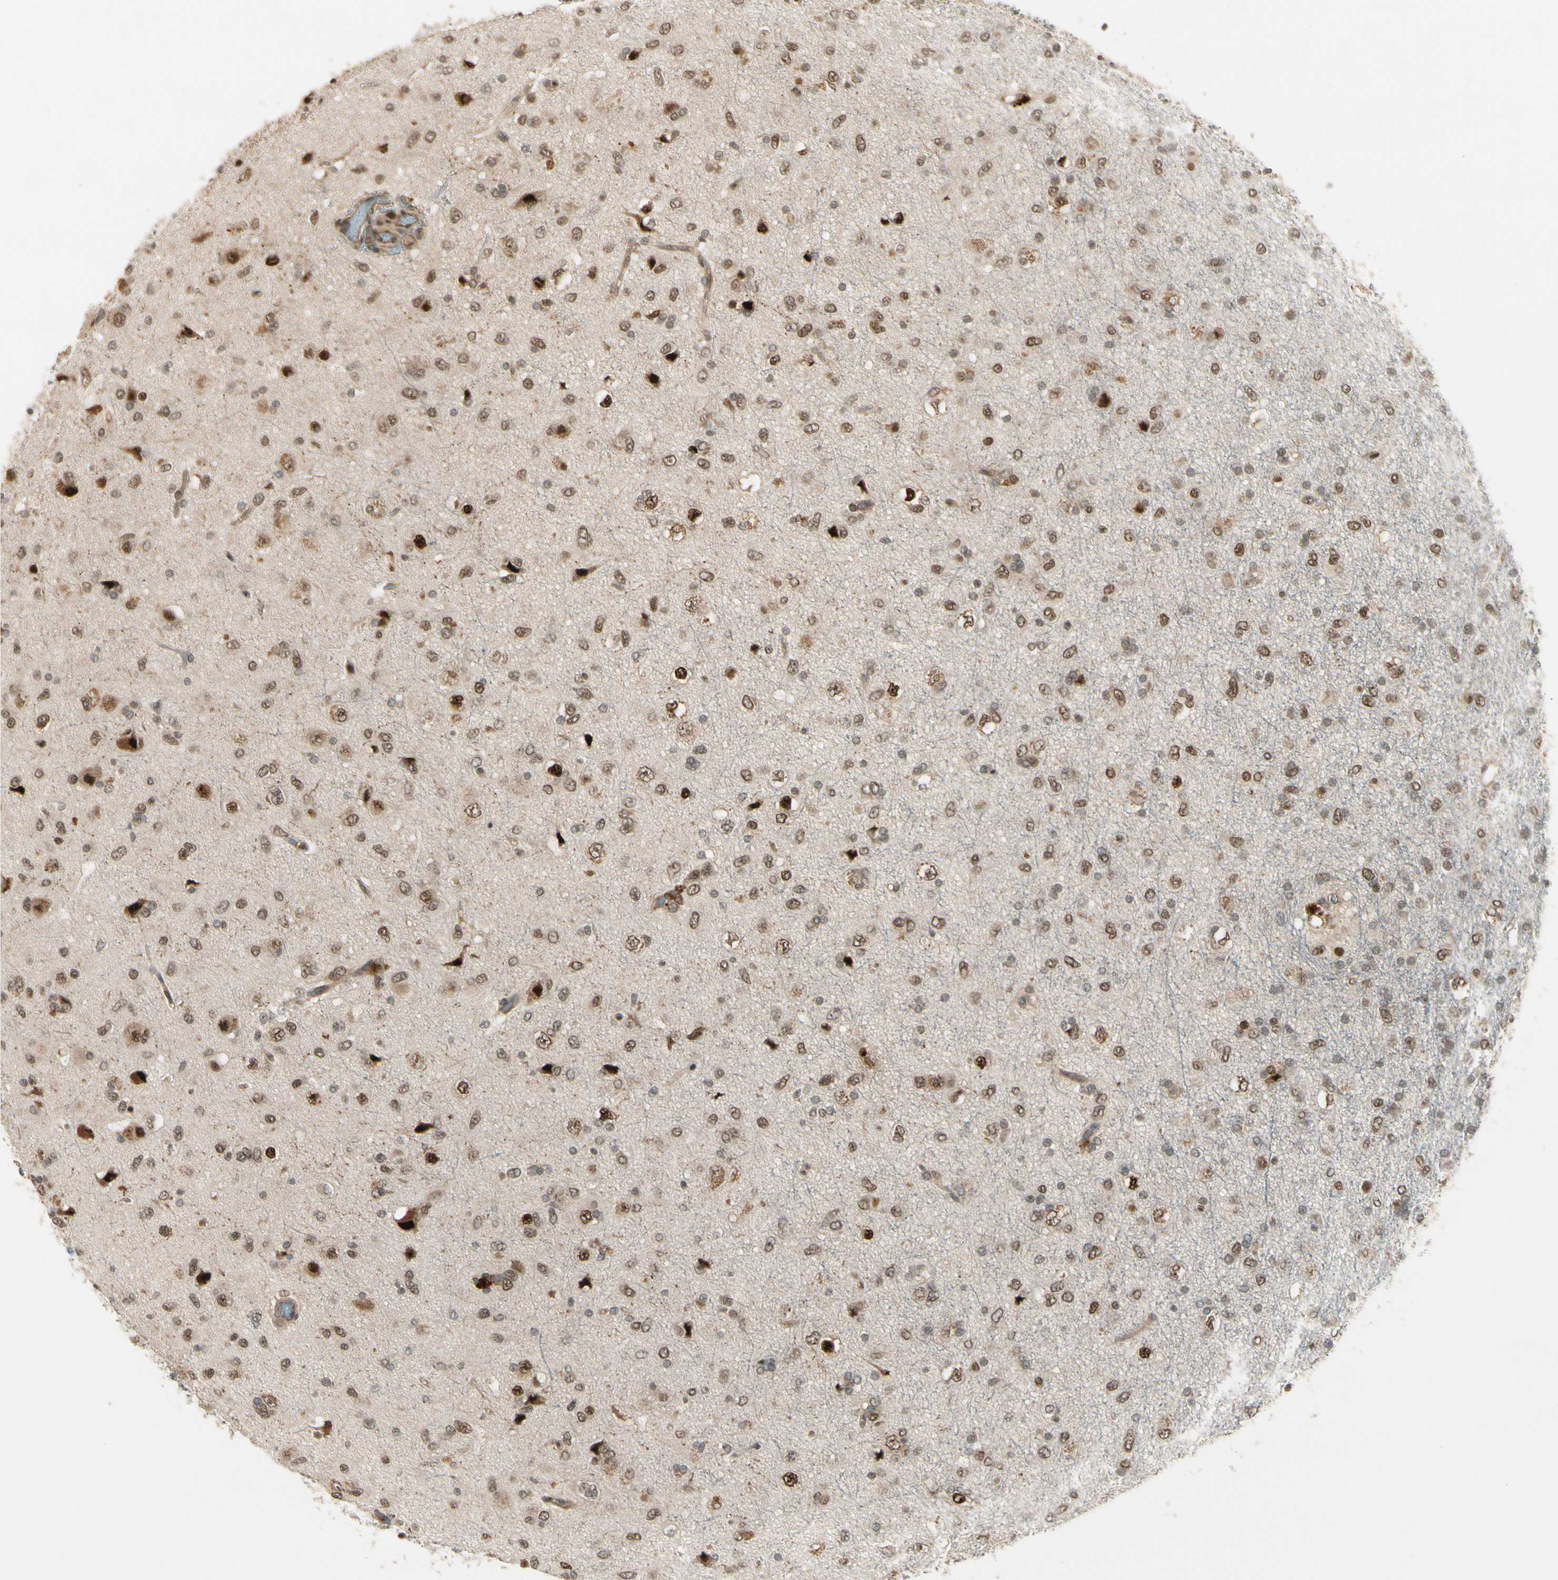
{"staining": {"intensity": "moderate", "quantity": "25%-75%", "location": "nuclear"}, "tissue": "glioma", "cell_type": "Tumor cells", "image_type": "cancer", "snomed": [{"axis": "morphology", "description": "Glioma, malignant, Low grade"}, {"axis": "topography", "description": "Brain"}], "caption": "Human low-grade glioma (malignant) stained for a protein (brown) shows moderate nuclear positive expression in about 25%-75% of tumor cells.", "gene": "CDK11A", "patient": {"sex": "male", "age": 77}}